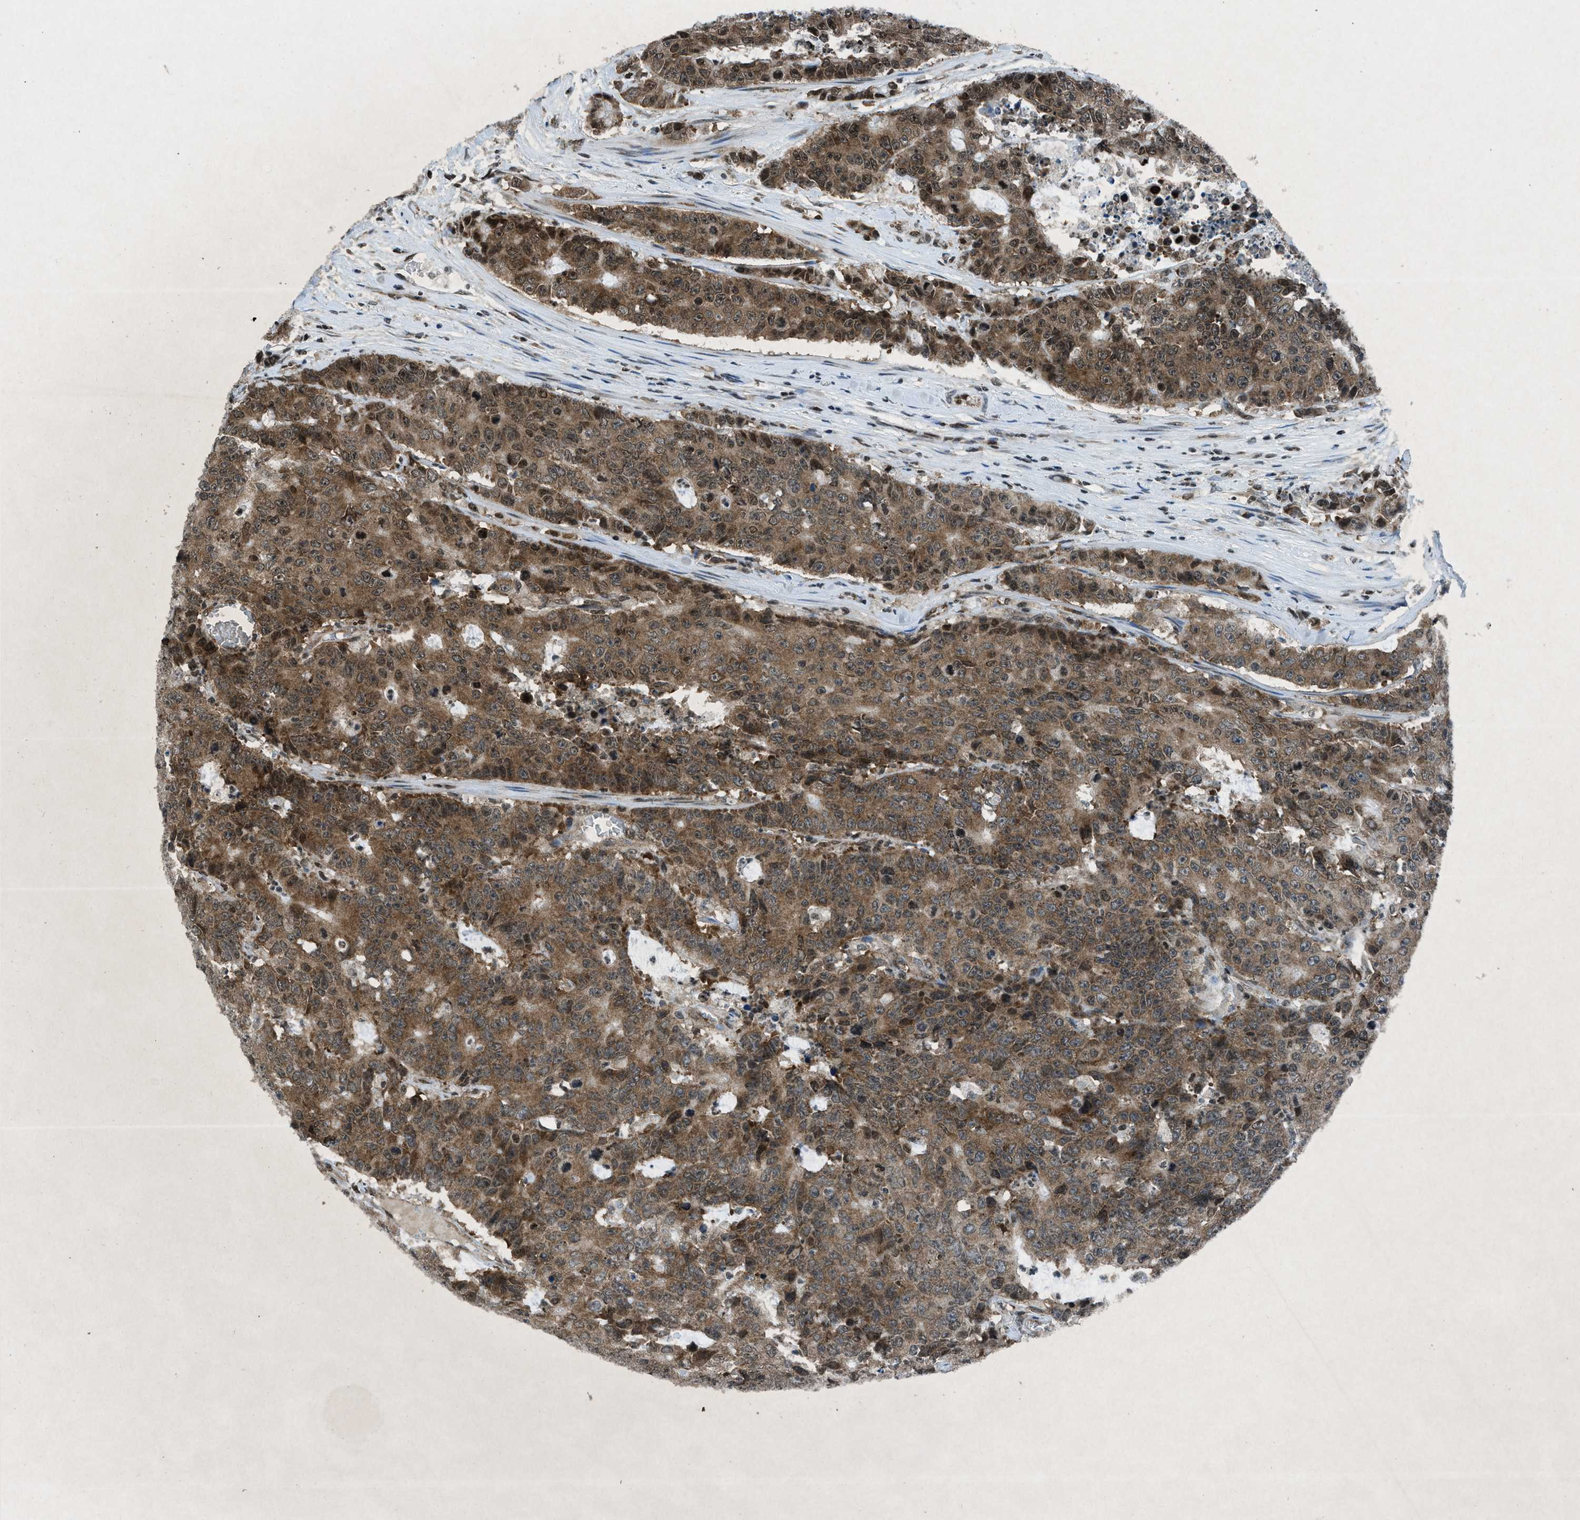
{"staining": {"intensity": "moderate", "quantity": ">75%", "location": "cytoplasmic/membranous"}, "tissue": "colorectal cancer", "cell_type": "Tumor cells", "image_type": "cancer", "snomed": [{"axis": "morphology", "description": "Adenocarcinoma, NOS"}, {"axis": "topography", "description": "Colon"}], "caption": "The immunohistochemical stain labels moderate cytoplasmic/membranous staining in tumor cells of colorectal adenocarcinoma tissue.", "gene": "NXF1", "patient": {"sex": "female", "age": 86}}